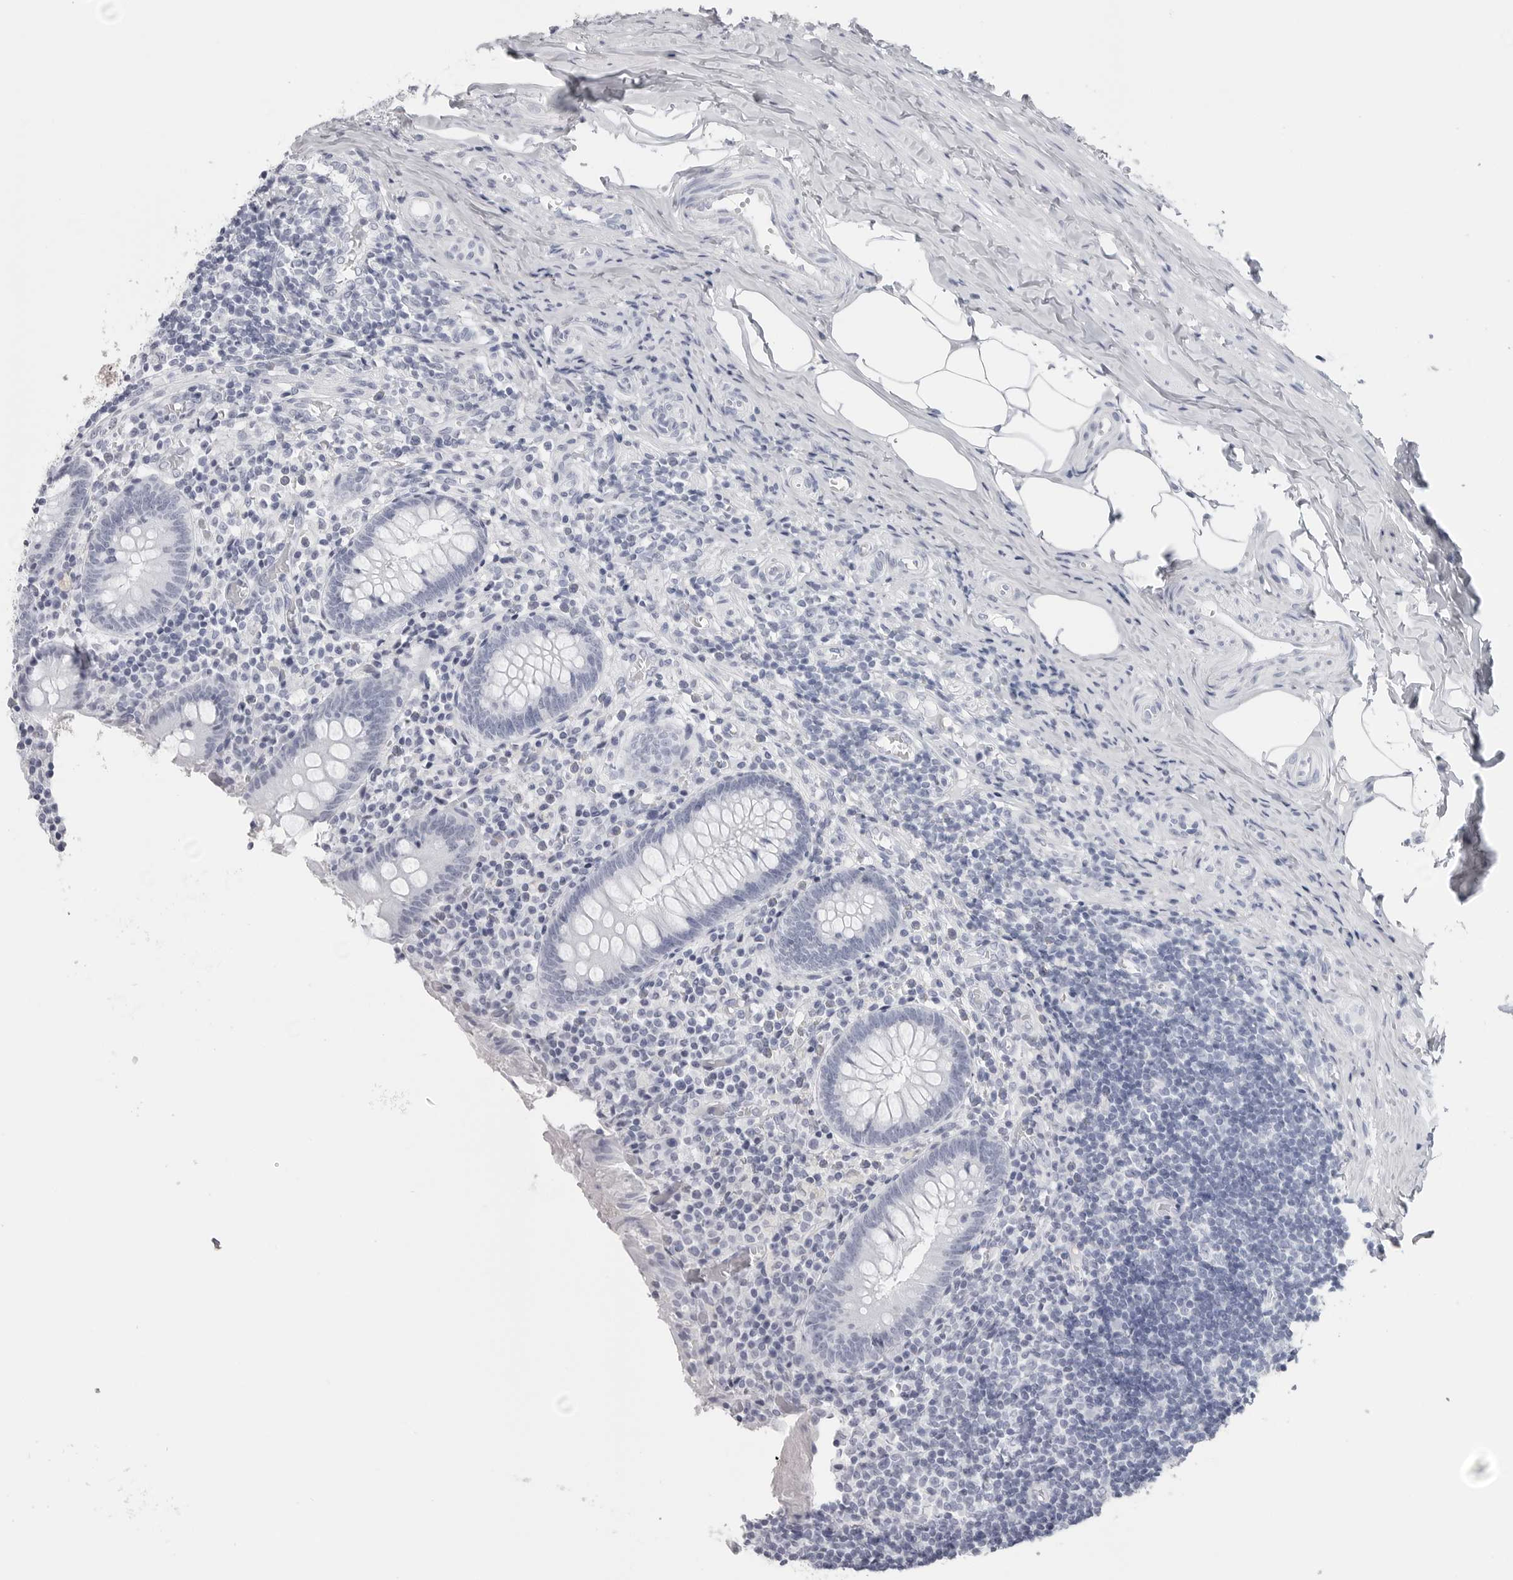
{"staining": {"intensity": "negative", "quantity": "none", "location": "none"}, "tissue": "appendix", "cell_type": "Glandular cells", "image_type": "normal", "snomed": [{"axis": "morphology", "description": "Normal tissue, NOS"}, {"axis": "topography", "description": "Appendix"}], "caption": "Immunohistochemistry of normal human appendix displays no staining in glandular cells.", "gene": "CST2", "patient": {"sex": "female", "age": 17}}